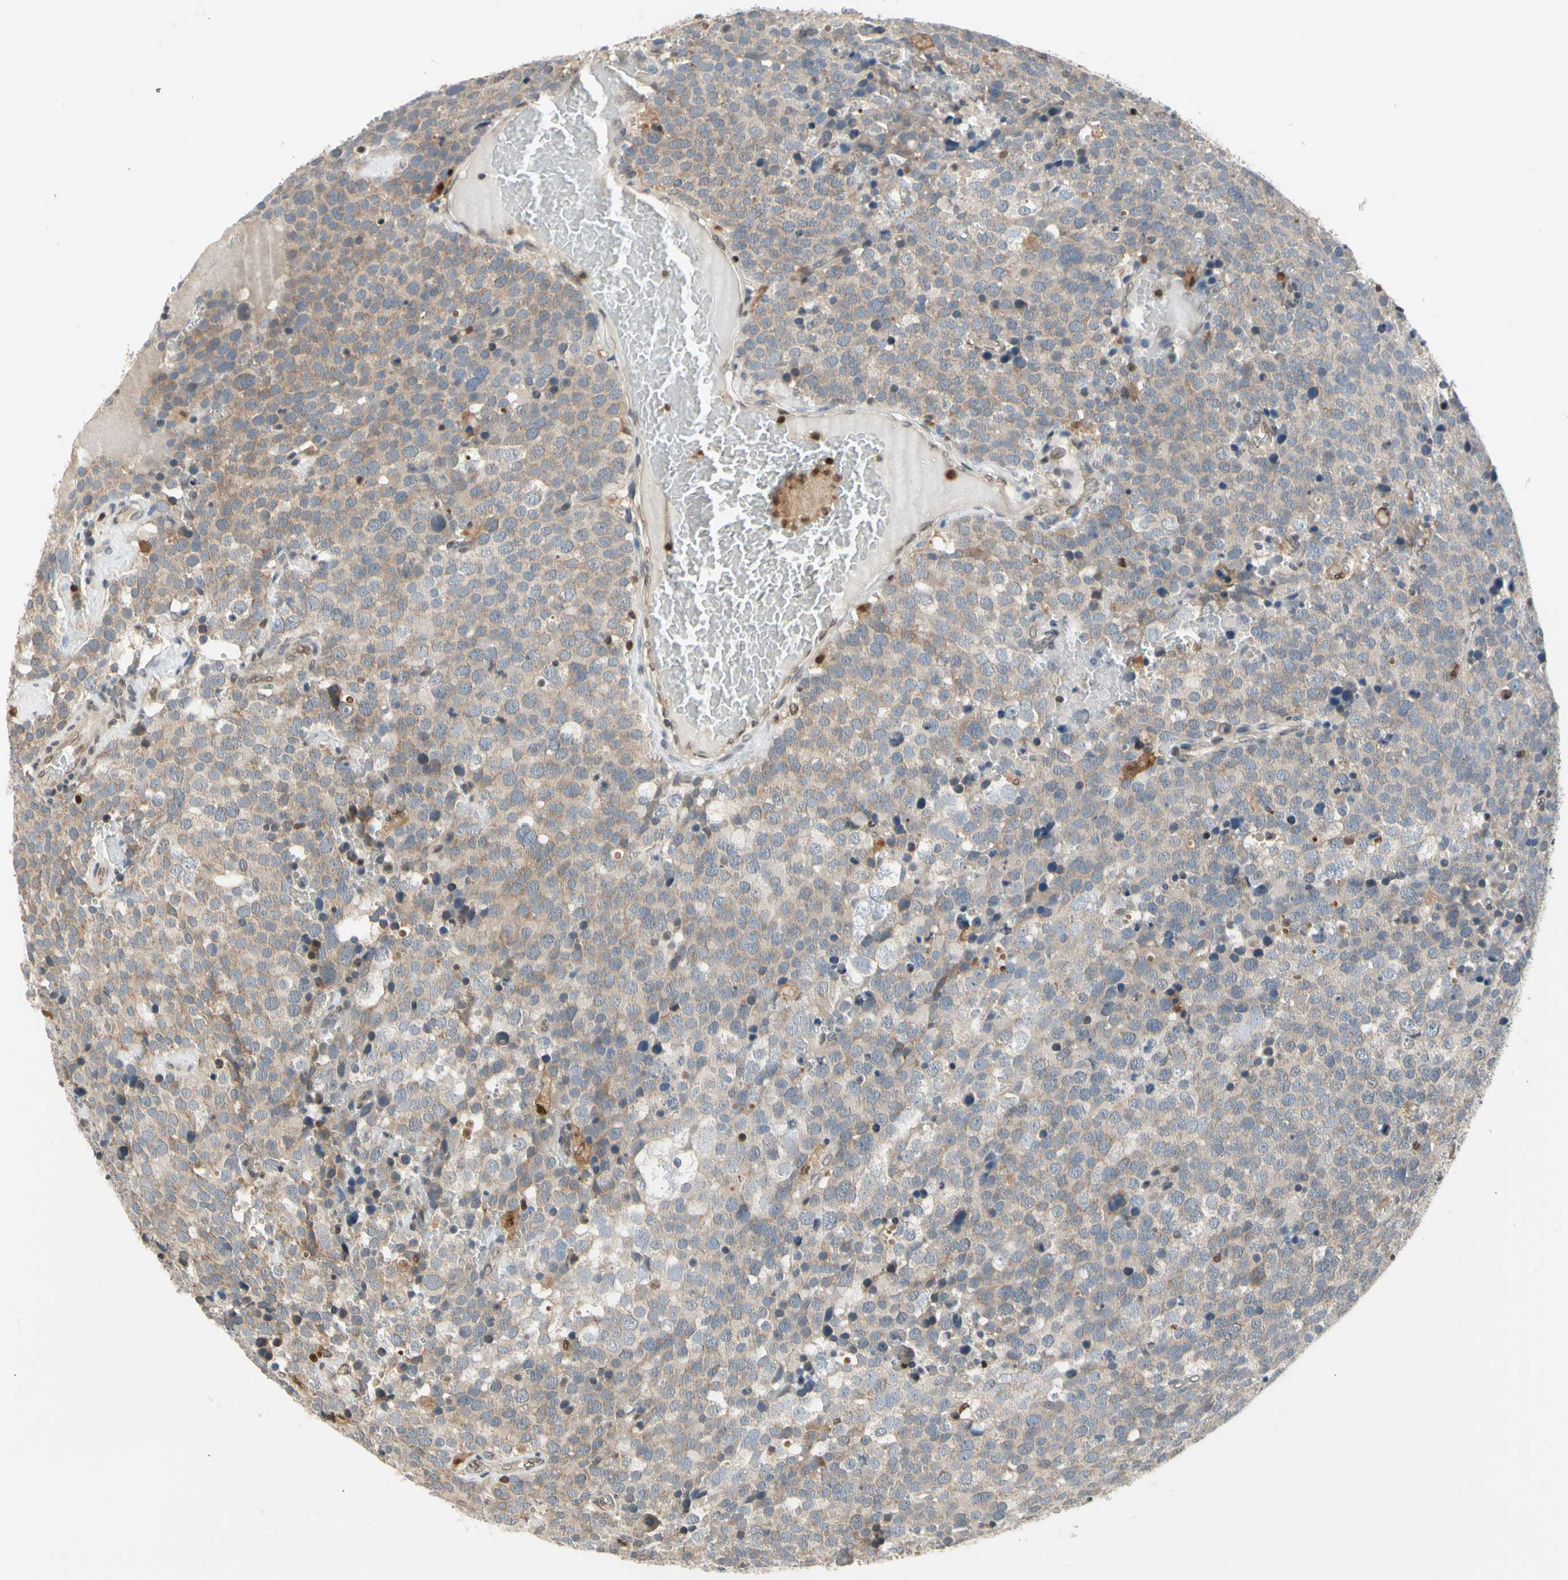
{"staining": {"intensity": "weak", "quantity": ">75%", "location": "cytoplasmic/membranous"}, "tissue": "testis cancer", "cell_type": "Tumor cells", "image_type": "cancer", "snomed": [{"axis": "morphology", "description": "Seminoma, NOS"}, {"axis": "topography", "description": "Testis"}], "caption": "Human seminoma (testis) stained with a brown dye demonstrates weak cytoplasmic/membranous positive positivity in approximately >75% of tumor cells.", "gene": "GSR", "patient": {"sex": "male", "age": 71}}